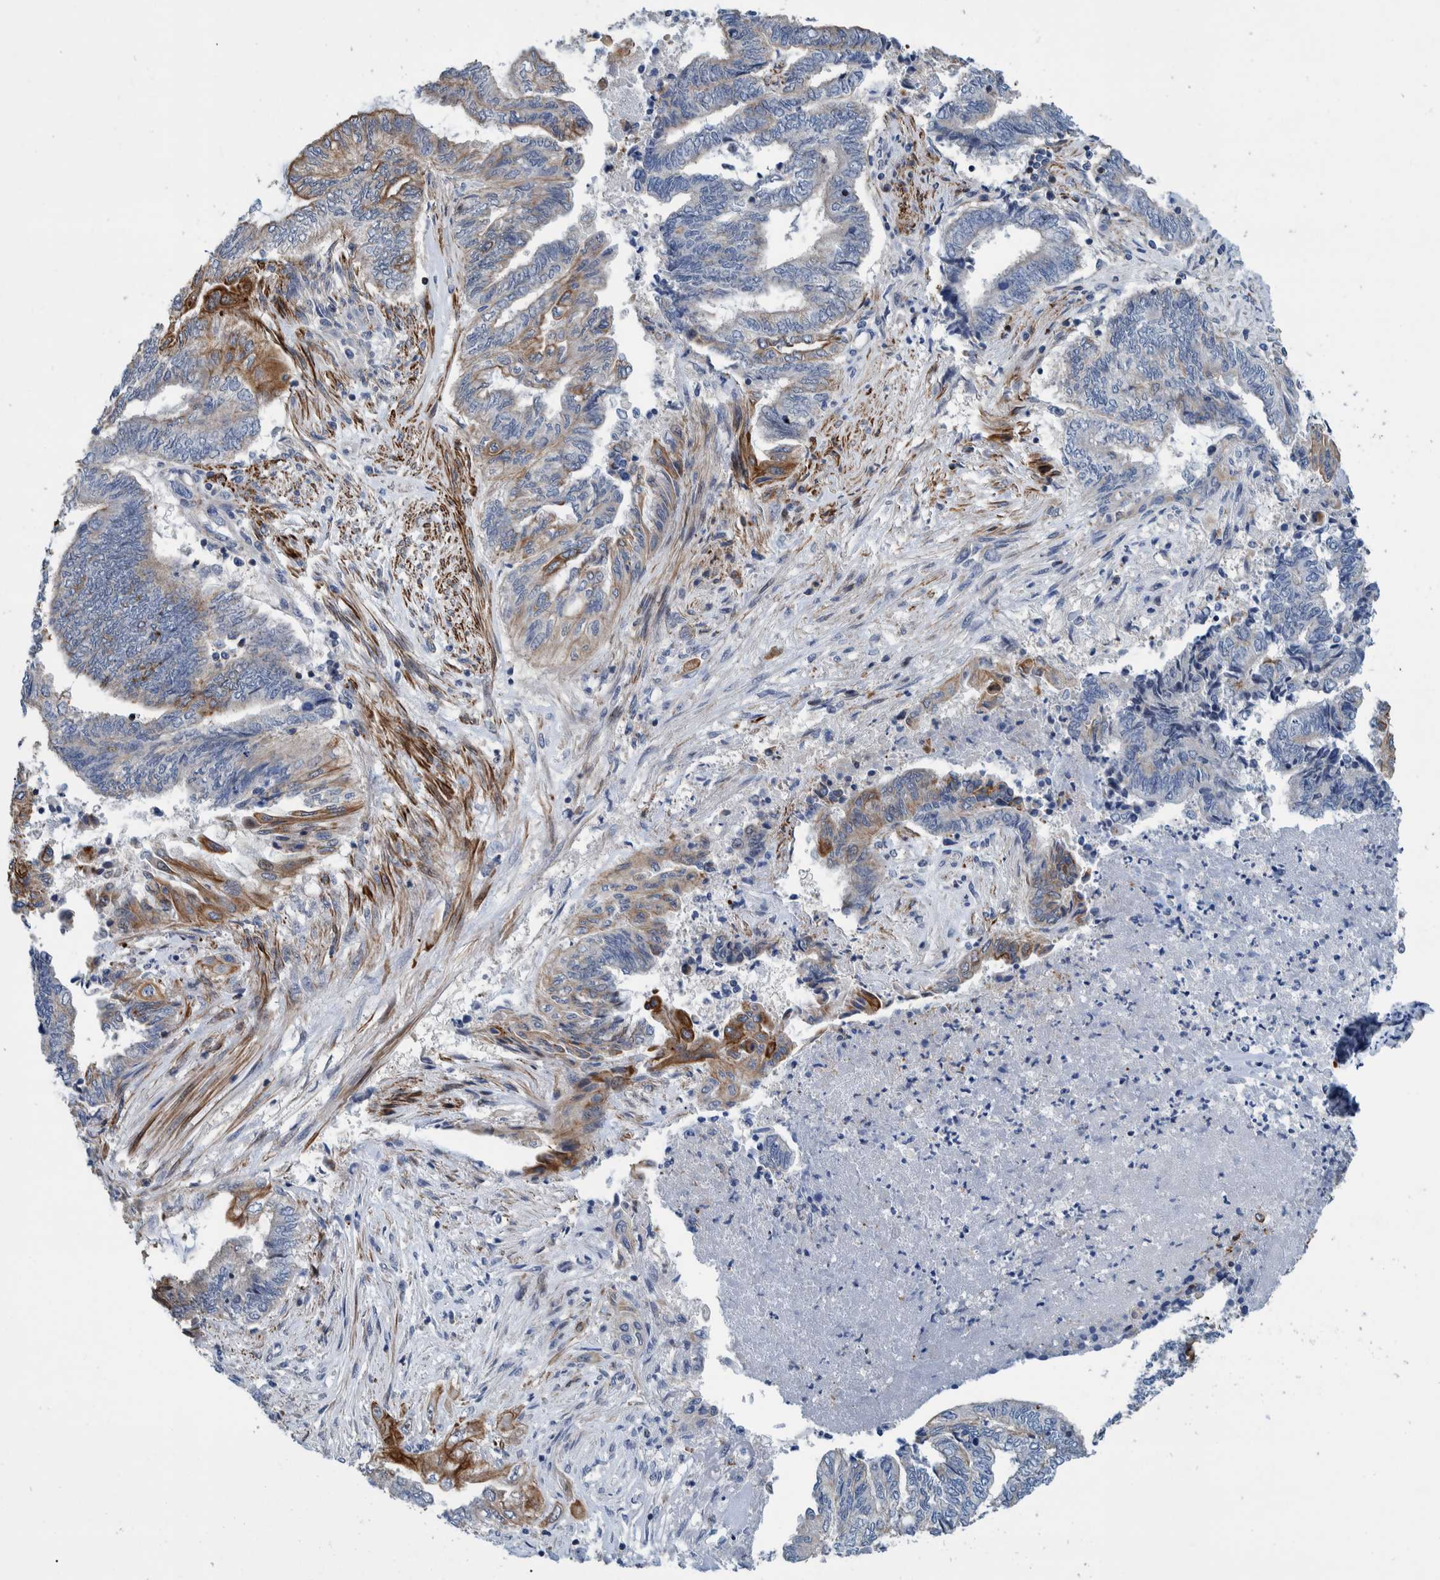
{"staining": {"intensity": "negative", "quantity": "none", "location": "none"}, "tissue": "endometrial cancer", "cell_type": "Tumor cells", "image_type": "cancer", "snomed": [{"axis": "morphology", "description": "Adenocarcinoma, NOS"}, {"axis": "topography", "description": "Uterus"}, {"axis": "topography", "description": "Endometrium"}], "caption": "The image demonstrates no significant positivity in tumor cells of endometrial adenocarcinoma.", "gene": "MKS1", "patient": {"sex": "female", "age": 70}}